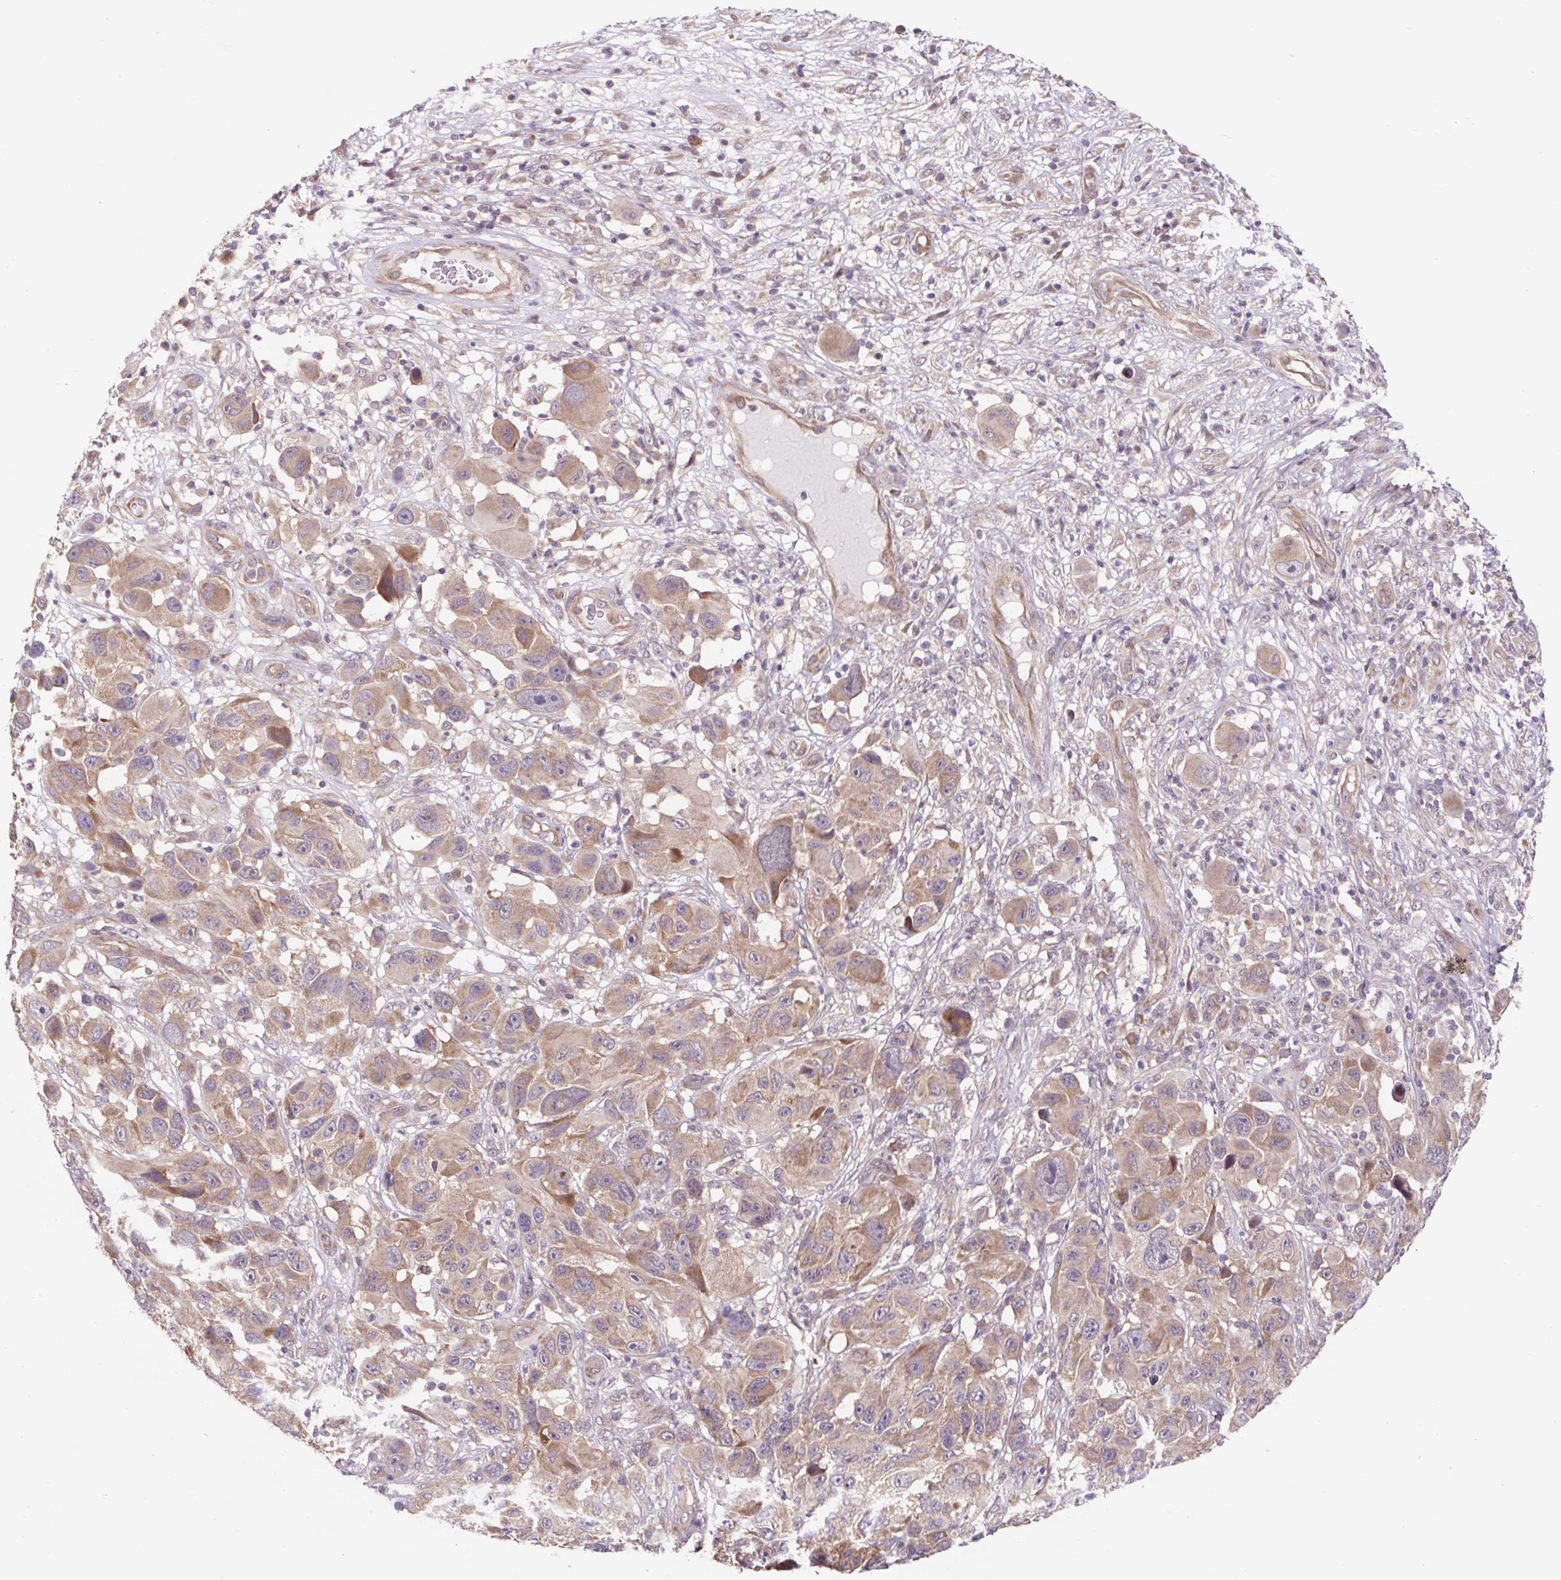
{"staining": {"intensity": "moderate", "quantity": ">75%", "location": "cytoplasmic/membranous"}, "tissue": "melanoma", "cell_type": "Tumor cells", "image_type": "cancer", "snomed": [{"axis": "morphology", "description": "Malignant melanoma, NOS"}, {"axis": "topography", "description": "Skin"}], "caption": "Malignant melanoma stained with immunohistochemistry (IHC) shows moderate cytoplasmic/membranous staining in about >75% of tumor cells.", "gene": "HFE", "patient": {"sex": "male", "age": 53}}